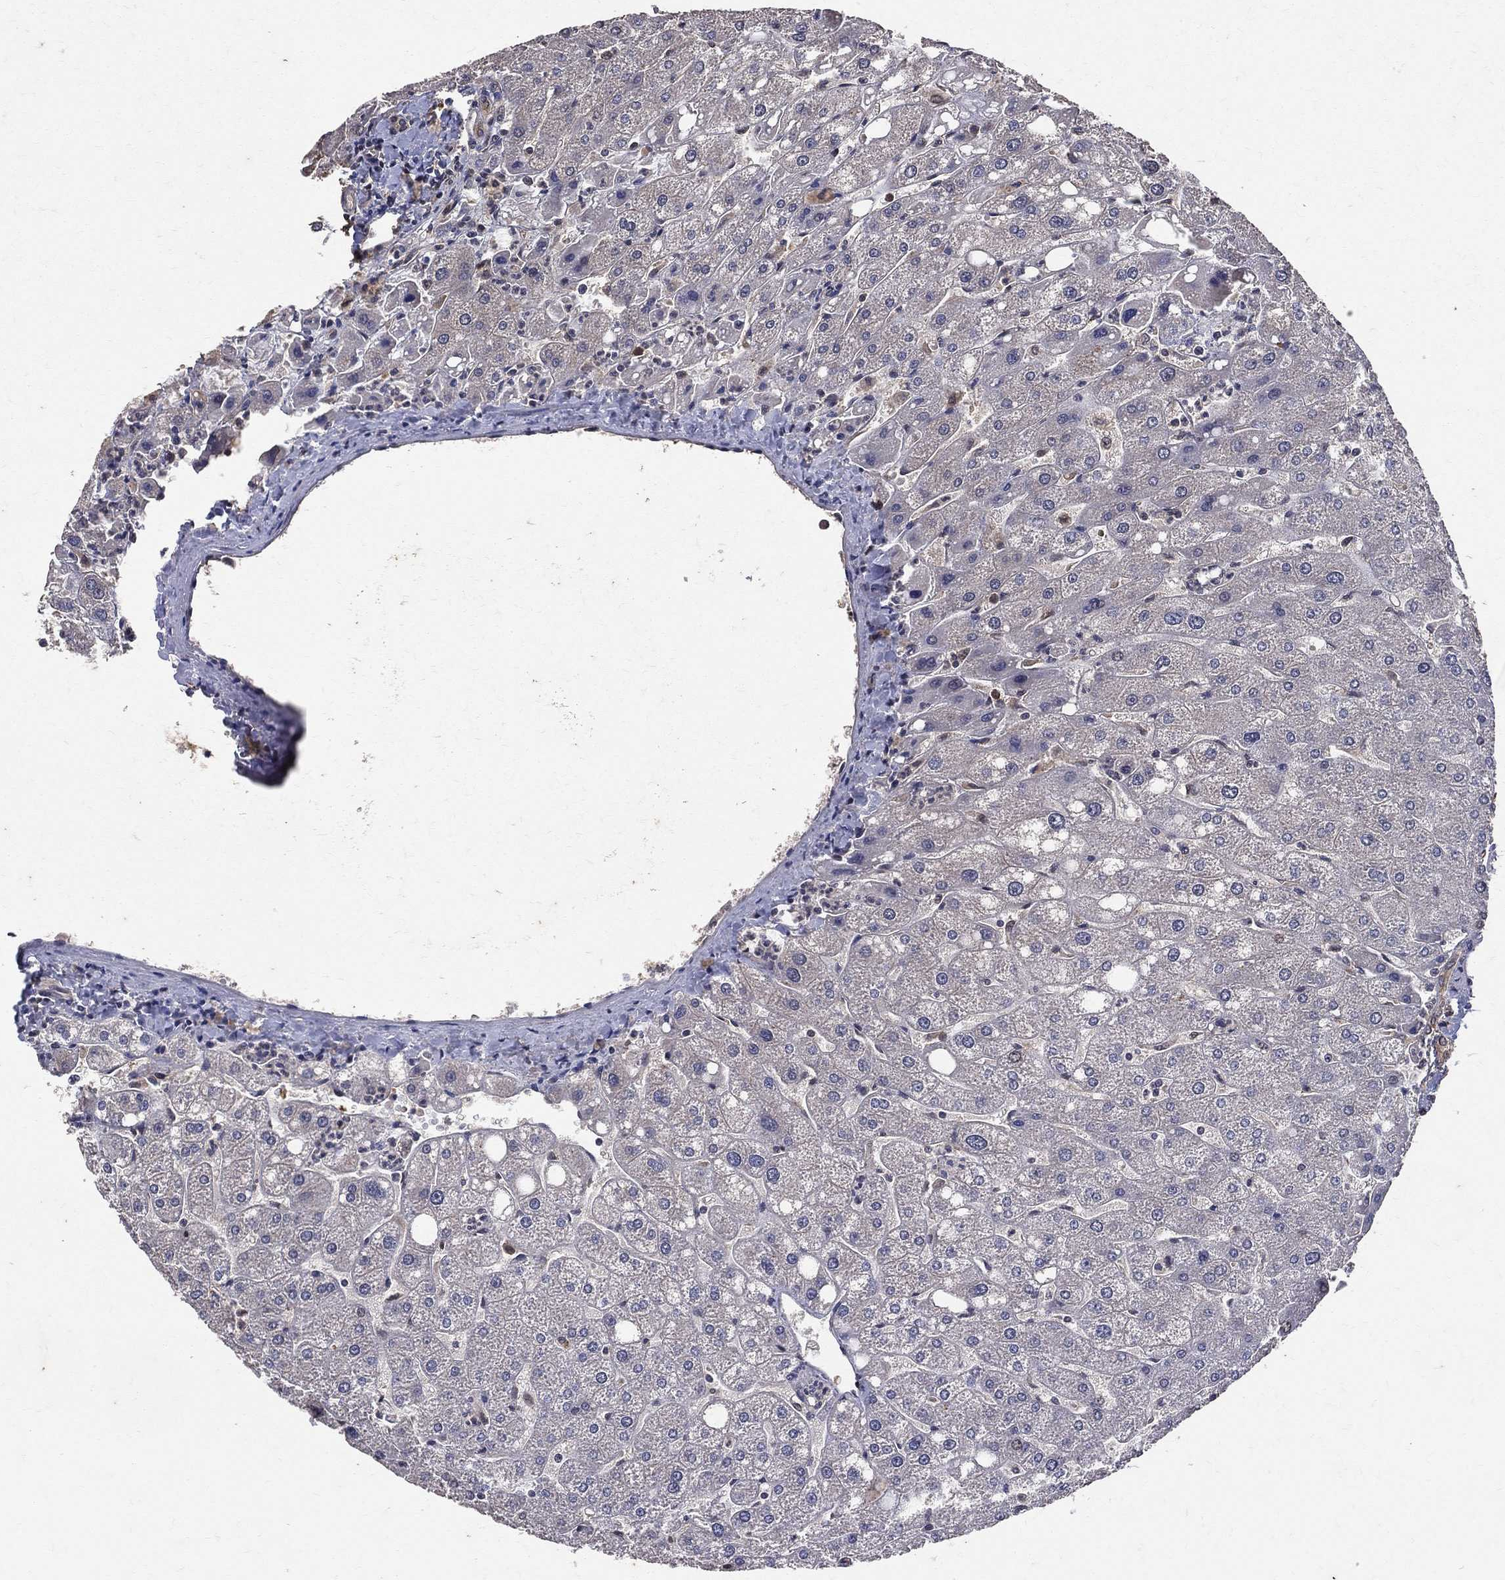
{"staining": {"intensity": "negative", "quantity": "none", "location": "none"}, "tissue": "liver", "cell_type": "Cholangiocytes", "image_type": "normal", "snomed": [{"axis": "morphology", "description": "Normal tissue, NOS"}, {"axis": "topography", "description": "Liver"}], "caption": "Cholangiocytes are negative for brown protein staining in benign liver. (Immunohistochemistry, brightfield microscopy, high magnification).", "gene": "DPYSL2", "patient": {"sex": "male", "age": 67}}